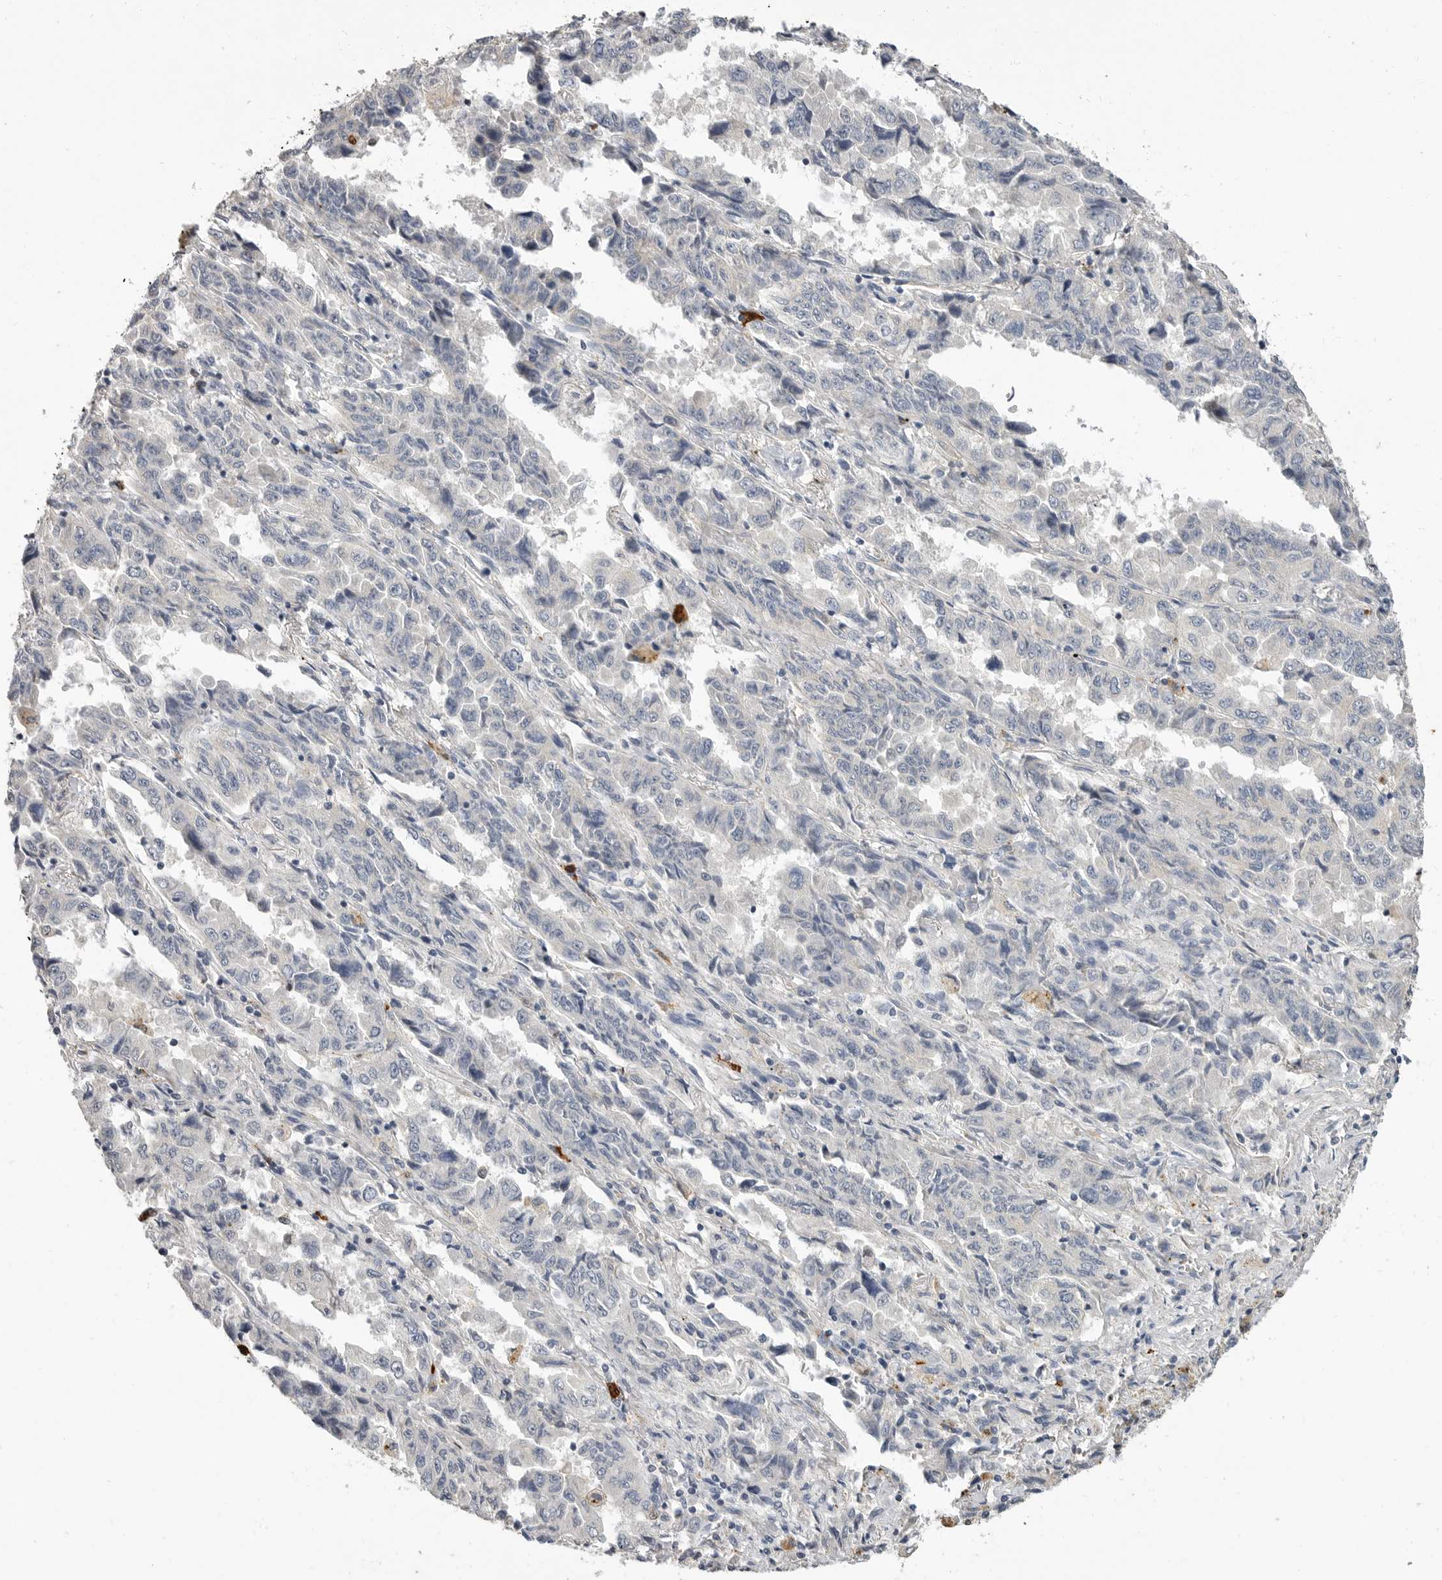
{"staining": {"intensity": "negative", "quantity": "none", "location": "none"}, "tissue": "lung cancer", "cell_type": "Tumor cells", "image_type": "cancer", "snomed": [{"axis": "morphology", "description": "Adenocarcinoma, NOS"}, {"axis": "topography", "description": "Lung"}], "caption": "The image exhibits no staining of tumor cells in lung adenocarcinoma.", "gene": "LTBR", "patient": {"sex": "female", "age": 51}}